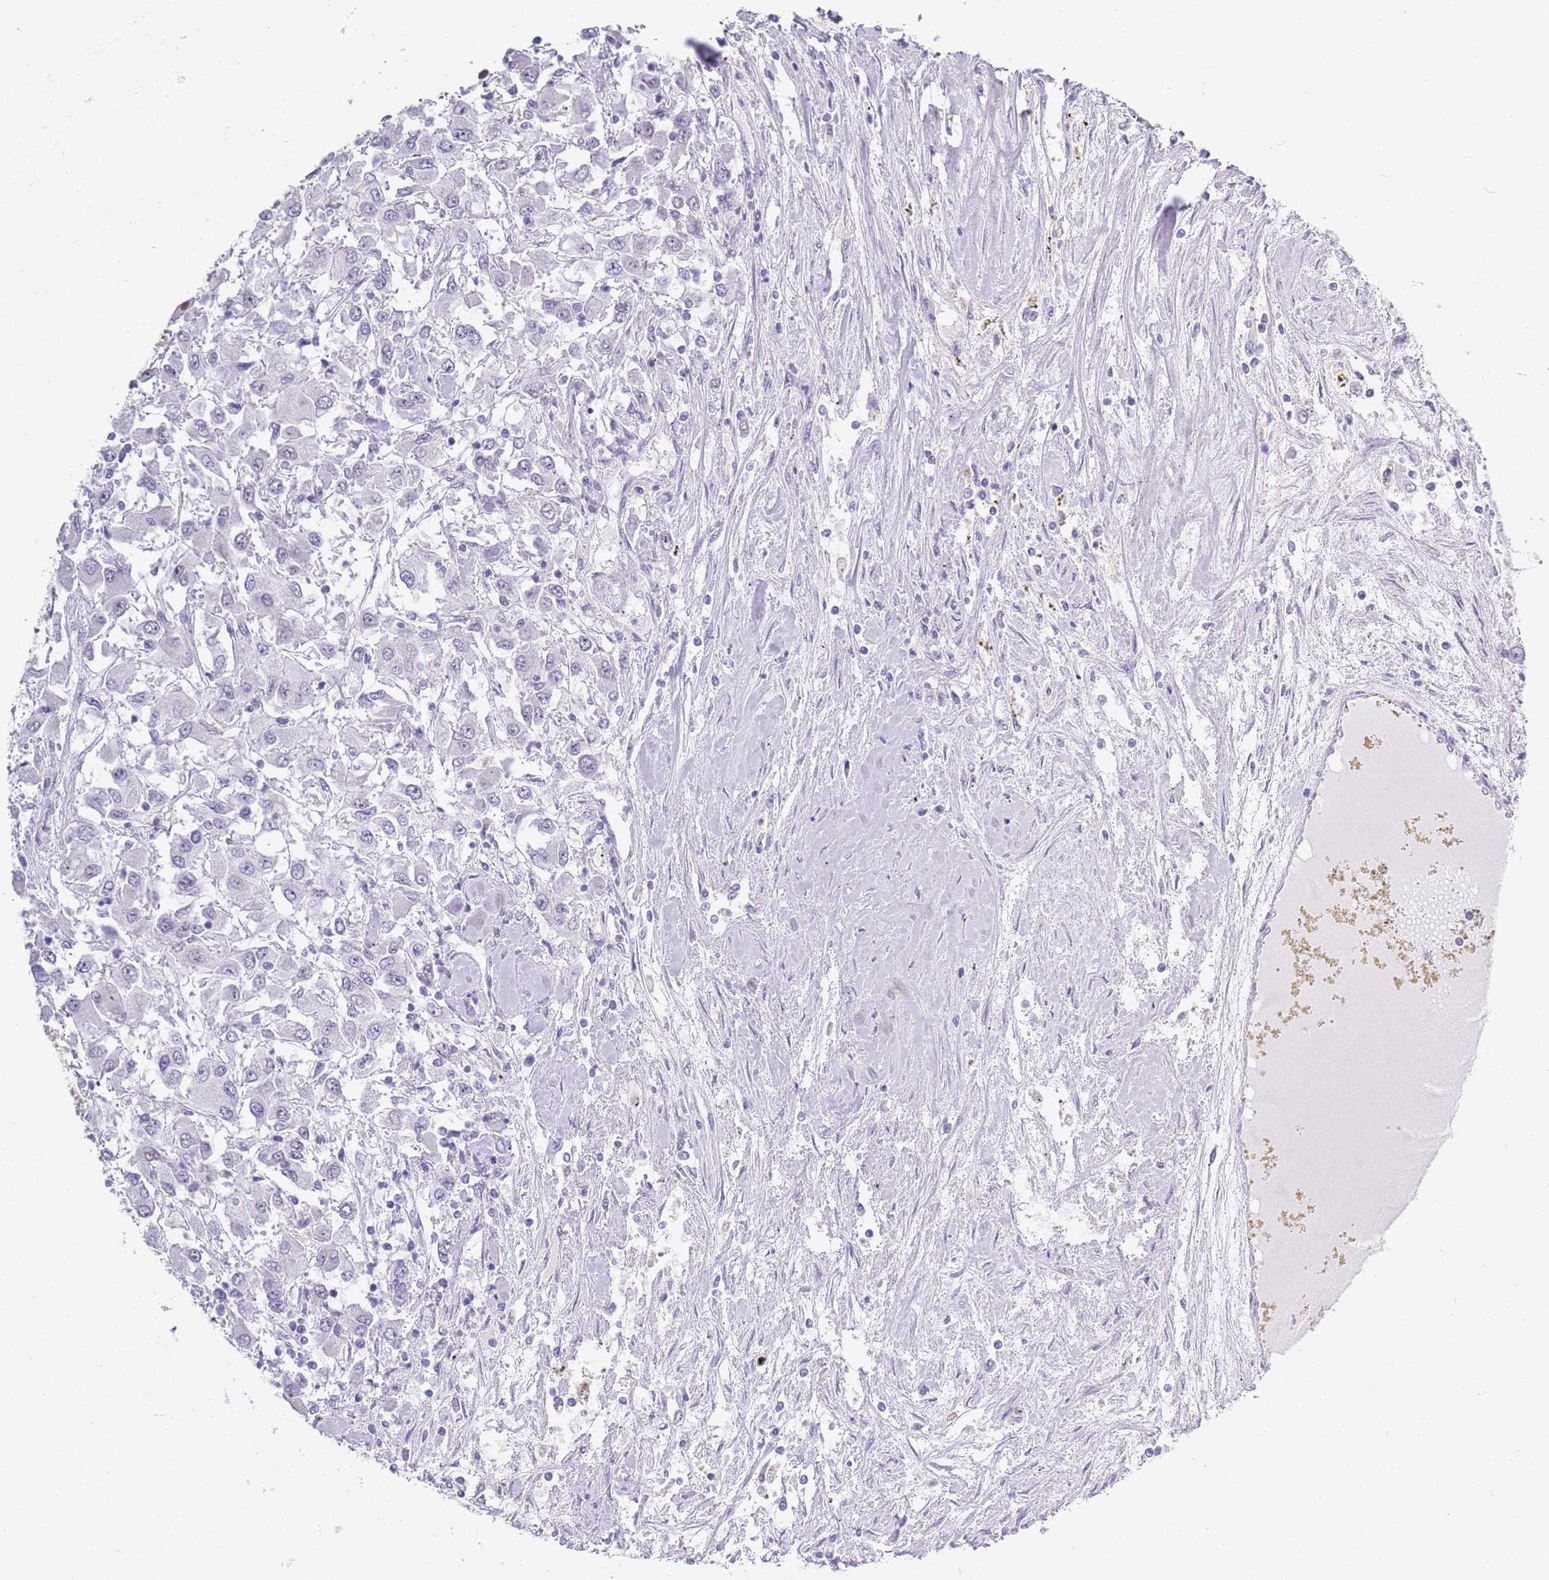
{"staining": {"intensity": "negative", "quantity": "none", "location": "none"}, "tissue": "renal cancer", "cell_type": "Tumor cells", "image_type": "cancer", "snomed": [{"axis": "morphology", "description": "Adenocarcinoma, NOS"}, {"axis": "topography", "description": "Kidney"}], "caption": "Immunohistochemistry (IHC) of human adenocarcinoma (renal) shows no expression in tumor cells. (DAB IHC visualized using brightfield microscopy, high magnification).", "gene": "SEPHS2", "patient": {"sex": "female", "age": 67}}